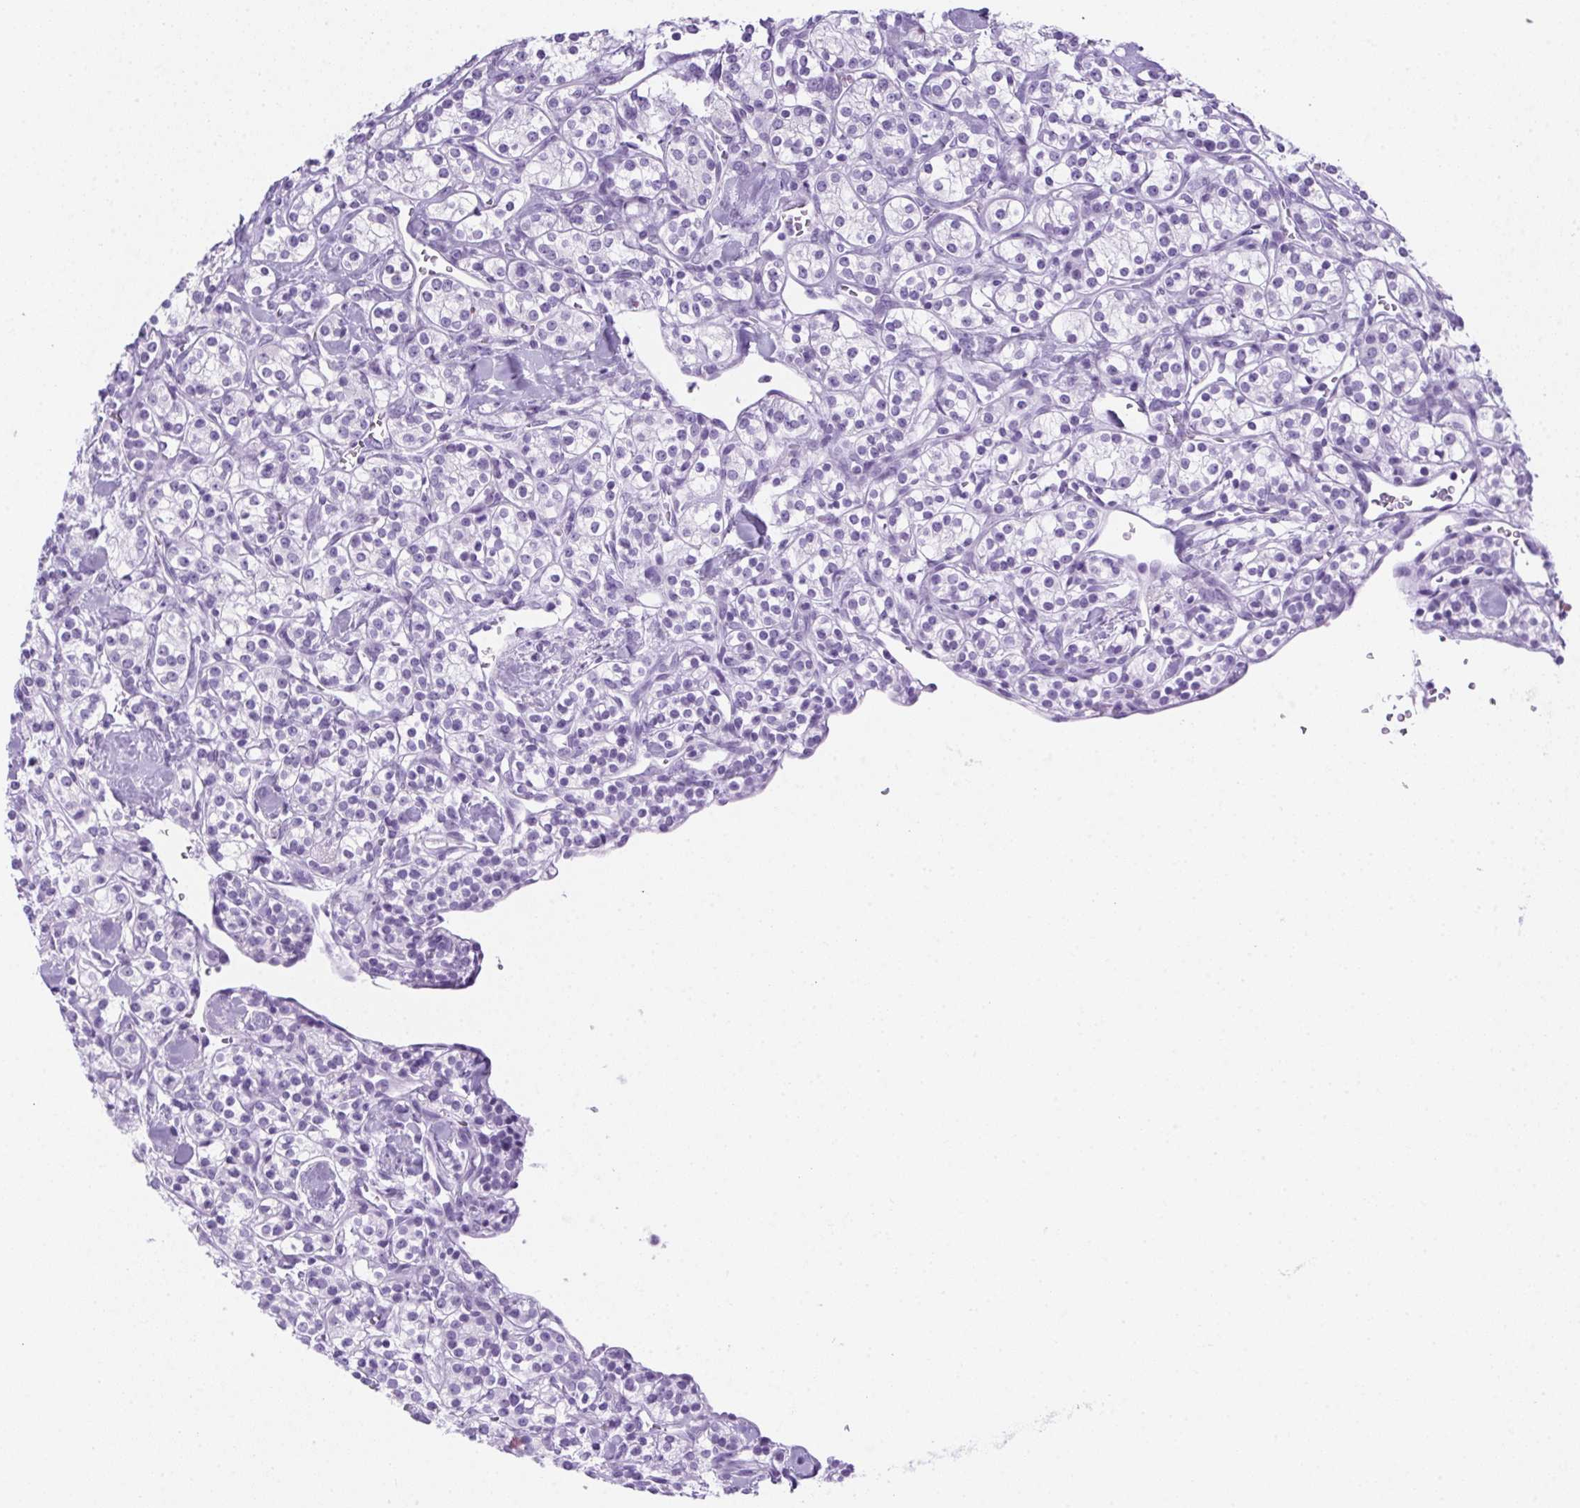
{"staining": {"intensity": "negative", "quantity": "none", "location": "none"}, "tissue": "renal cancer", "cell_type": "Tumor cells", "image_type": "cancer", "snomed": [{"axis": "morphology", "description": "Adenocarcinoma, NOS"}, {"axis": "topography", "description": "Kidney"}], "caption": "A histopathology image of renal cancer stained for a protein displays no brown staining in tumor cells. (Stains: DAB (3,3'-diaminobenzidine) IHC with hematoxylin counter stain, Microscopy: brightfield microscopy at high magnification).", "gene": "SPACA5B", "patient": {"sex": "male", "age": 77}}